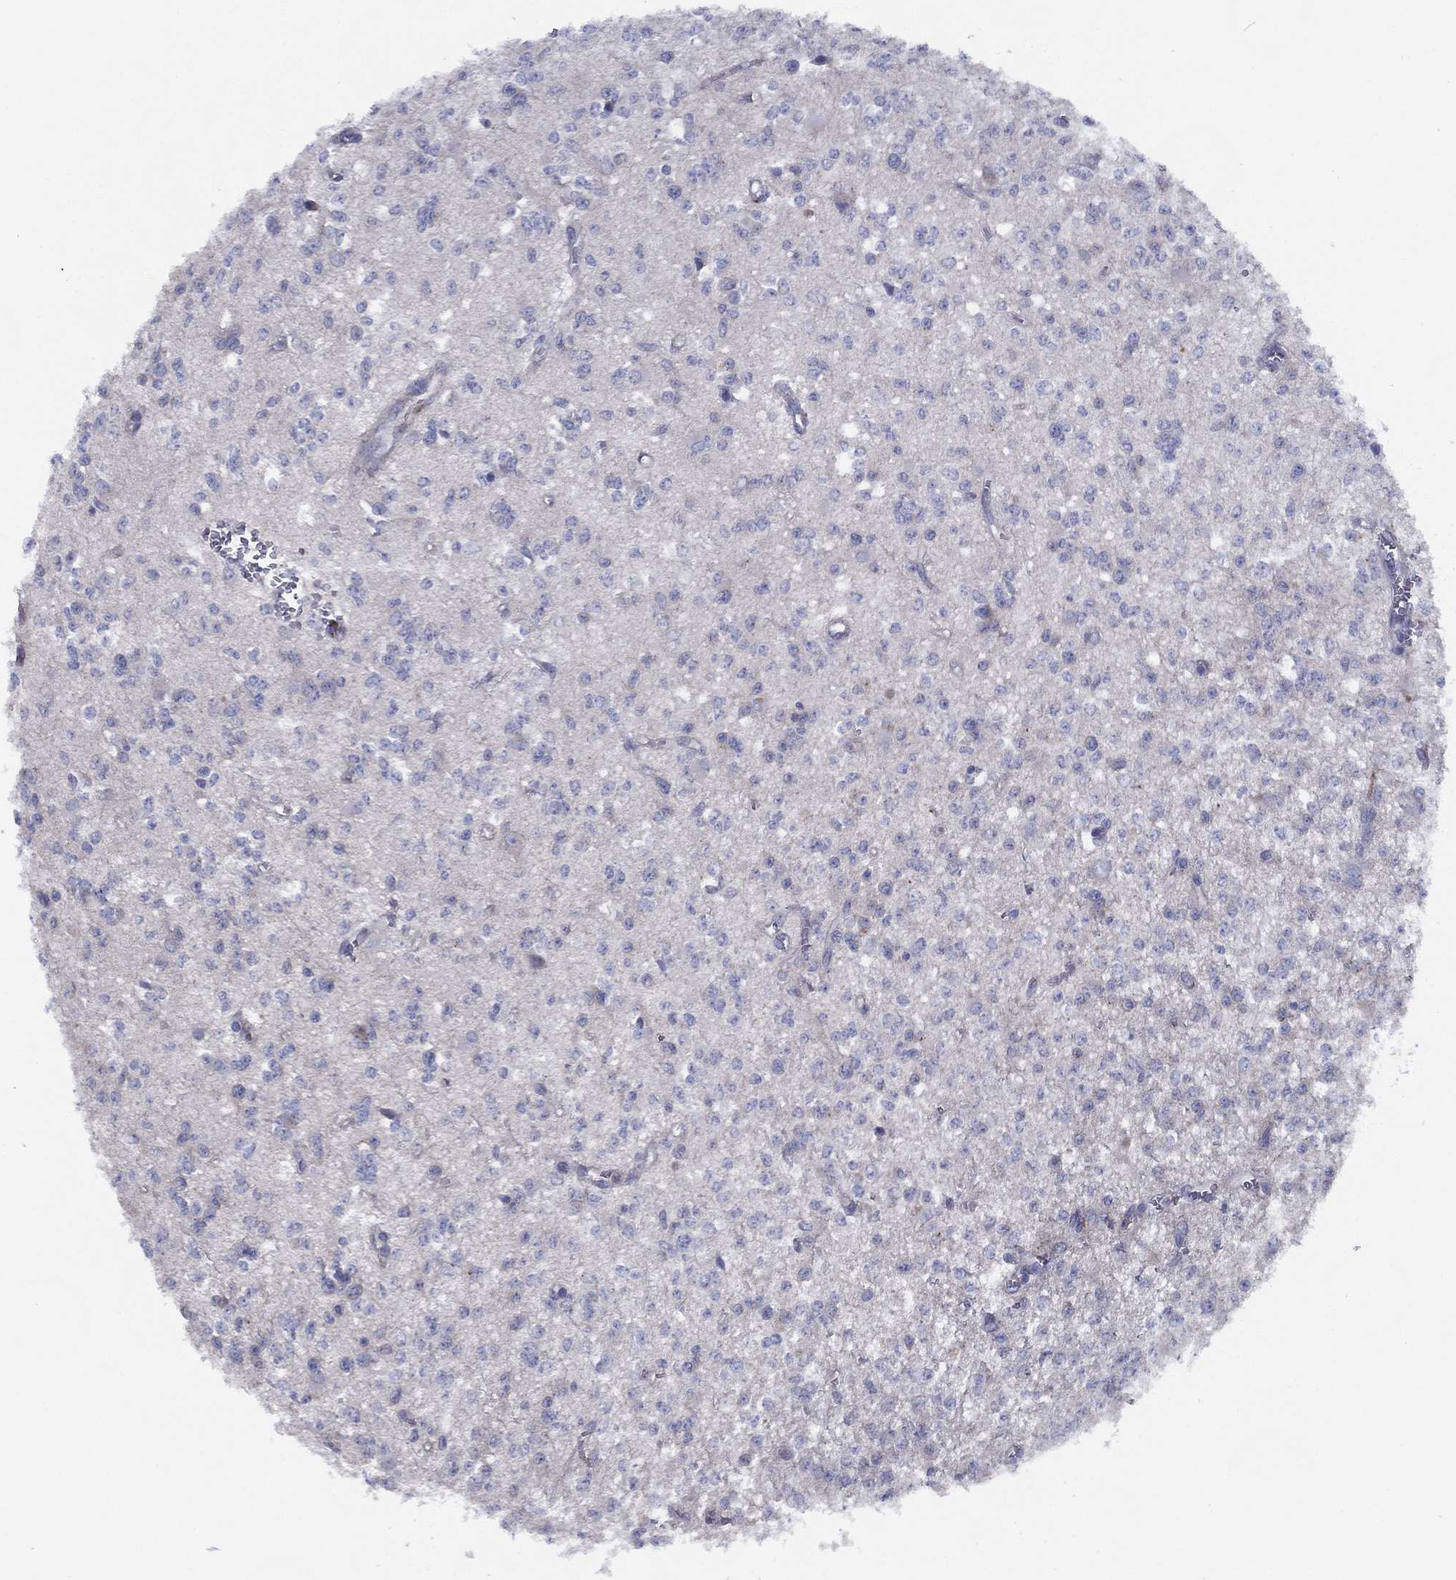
{"staining": {"intensity": "negative", "quantity": "none", "location": "none"}, "tissue": "glioma", "cell_type": "Tumor cells", "image_type": "cancer", "snomed": [{"axis": "morphology", "description": "Glioma, malignant, Low grade"}, {"axis": "topography", "description": "Brain"}], "caption": "DAB (3,3'-diaminobenzidine) immunohistochemical staining of malignant glioma (low-grade) exhibits no significant staining in tumor cells.", "gene": "ZNF223", "patient": {"sex": "female", "age": 45}}